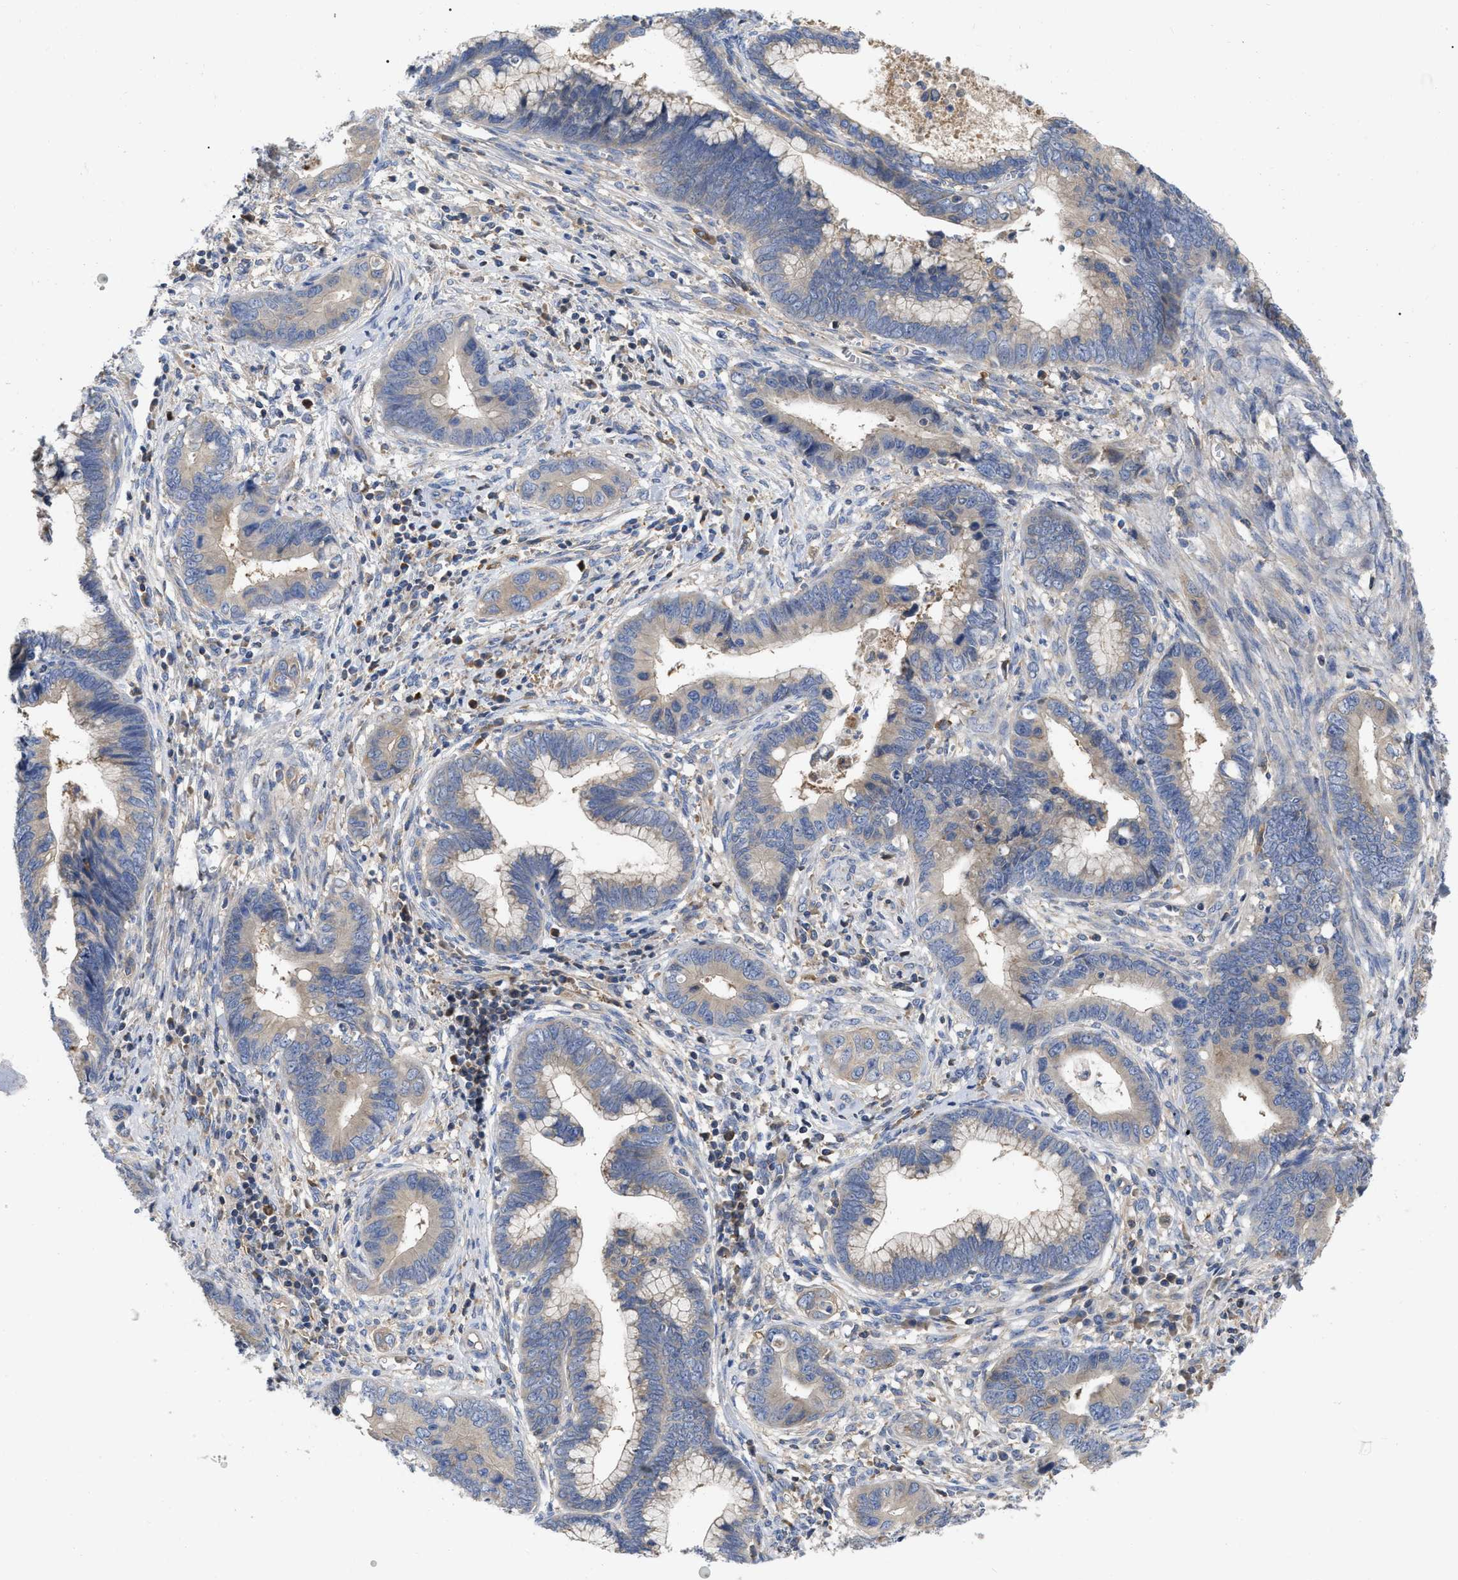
{"staining": {"intensity": "weak", "quantity": "<25%", "location": "cytoplasmic/membranous"}, "tissue": "cervical cancer", "cell_type": "Tumor cells", "image_type": "cancer", "snomed": [{"axis": "morphology", "description": "Adenocarcinoma, NOS"}, {"axis": "topography", "description": "Cervix"}], "caption": "A high-resolution image shows IHC staining of cervical adenocarcinoma, which displays no significant positivity in tumor cells.", "gene": "RAP1GDS1", "patient": {"sex": "female", "age": 44}}